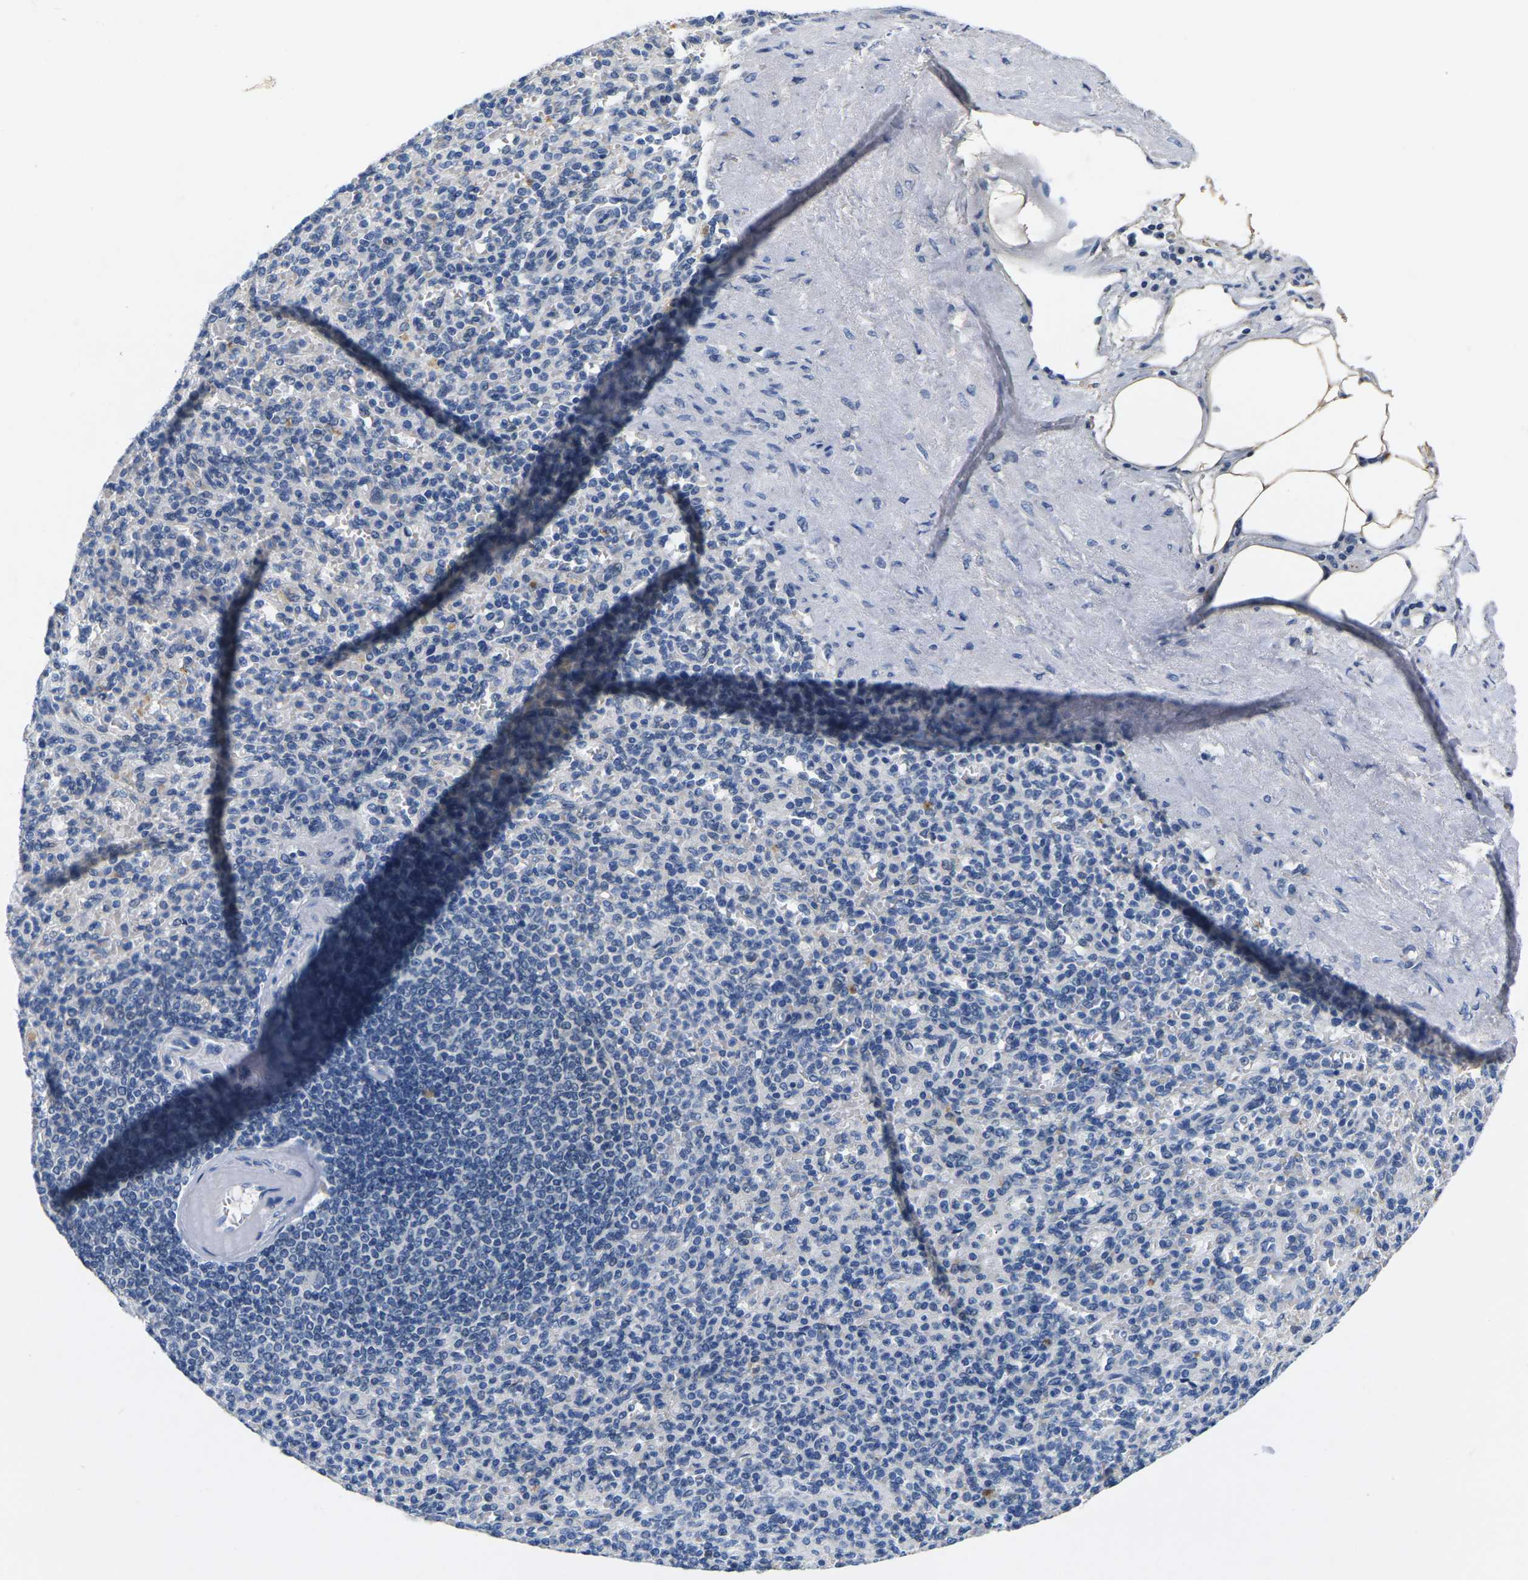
{"staining": {"intensity": "negative", "quantity": "none", "location": "none"}, "tissue": "spleen", "cell_type": "Cells in red pulp", "image_type": "normal", "snomed": [{"axis": "morphology", "description": "Normal tissue, NOS"}, {"axis": "topography", "description": "Spleen"}], "caption": "Immunohistochemical staining of unremarkable human spleen reveals no significant staining in cells in red pulp. (DAB (3,3'-diaminobenzidine) immunohistochemistry visualized using brightfield microscopy, high magnification).", "gene": "NOCT", "patient": {"sex": "female", "age": 74}}